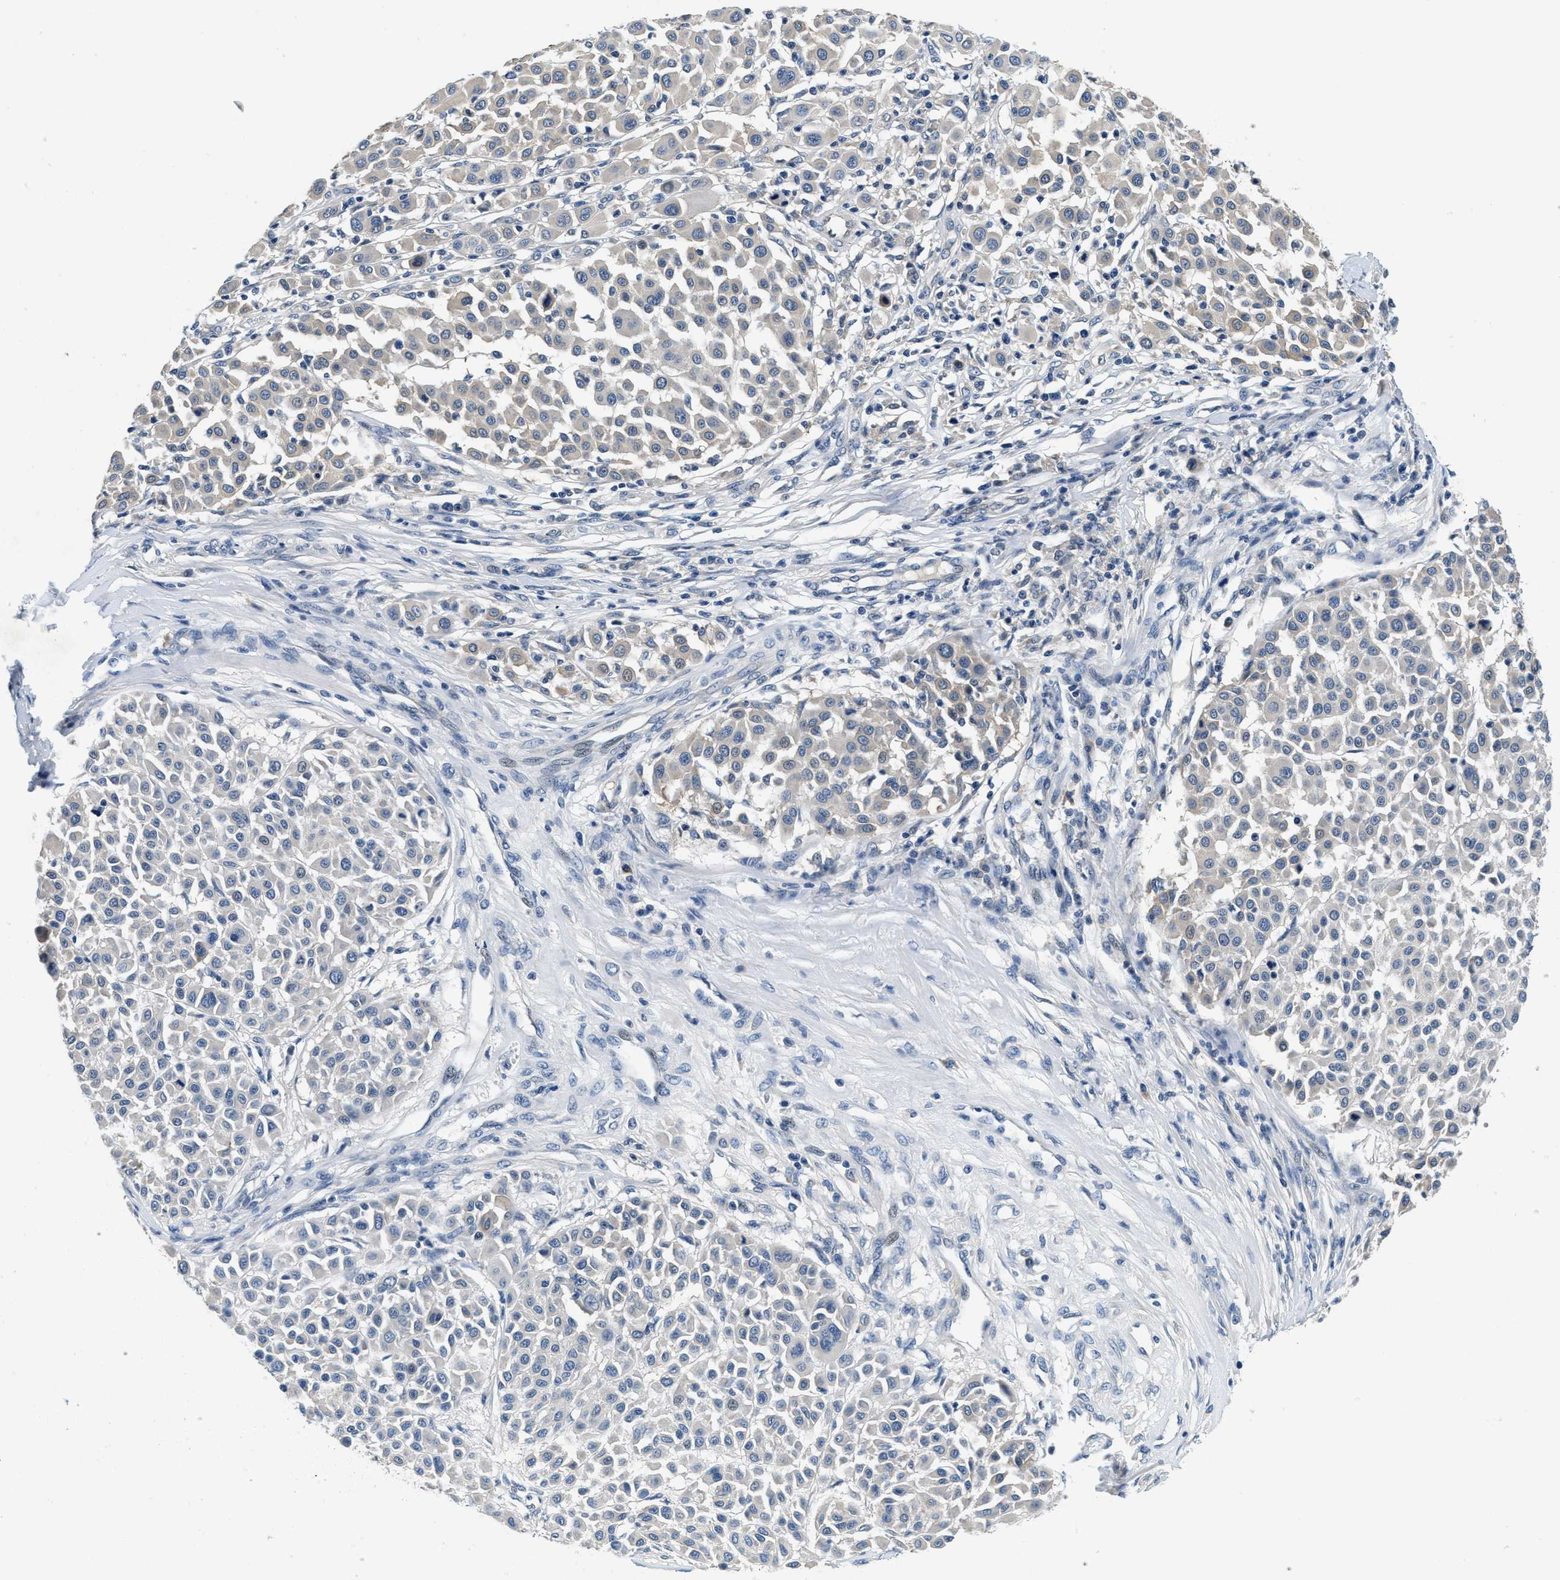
{"staining": {"intensity": "negative", "quantity": "none", "location": "none"}, "tissue": "melanoma", "cell_type": "Tumor cells", "image_type": "cancer", "snomed": [{"axis": "morphology", "description": "Malignant melanoma, Metastatic site"}, {"axis": "topography", "description": "Soft tissue"}], "caption": "Immunohistochemistry (IHC) histopathology image of neoplastic tissue: melanoma stained with DAB (3,3'-diaminobenzidine) shows no significant protein expression in tumor cells. (DAB (3,3'-diaminobenzidine) IHC, high magnification).", "gene": "ALDH3A2", "patient": {"sex": "male", "age": 41}}